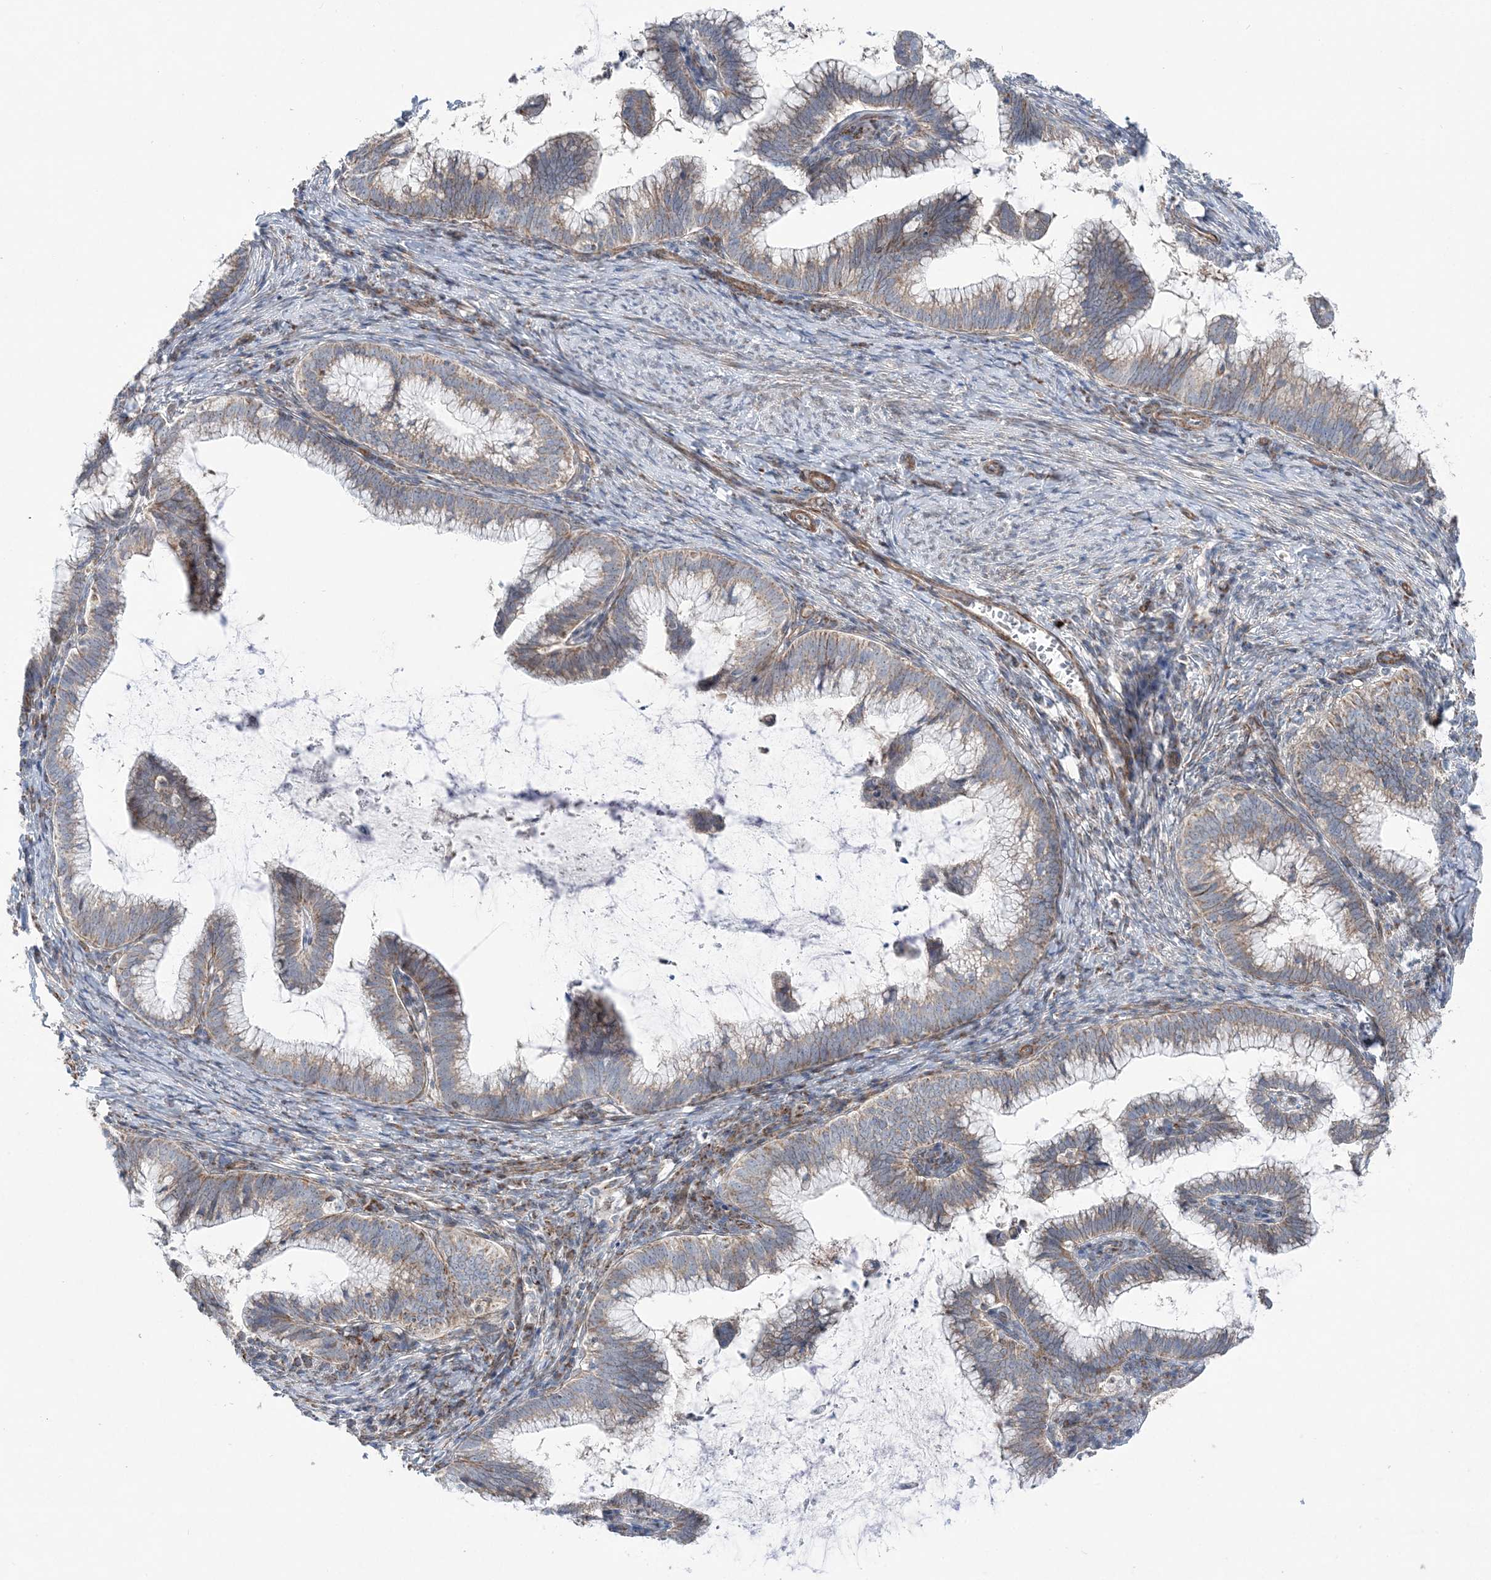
{"staining": {"intensity": "moderate", "quantity": ">75%", "location": "cytoplasmic/membranous"}, "tissue": "cervical cancer", "cell_type": "Tumor cells", "image_type": "cancer", "snomed": [{"axis": "morphology", "description": "Adenocarcinoma, NOS"}, {"axis": "topography", "description": "Cervix"}], "caption": "There is medium levels of moderate cytoplasmic/membranous positivity in tumor cells of adenocarcinoma (cervical), as demonstrated by immunohistochemical staining (brown color).", "gene": "OPA1", "patient": {"sex": "female", "age": 36}}